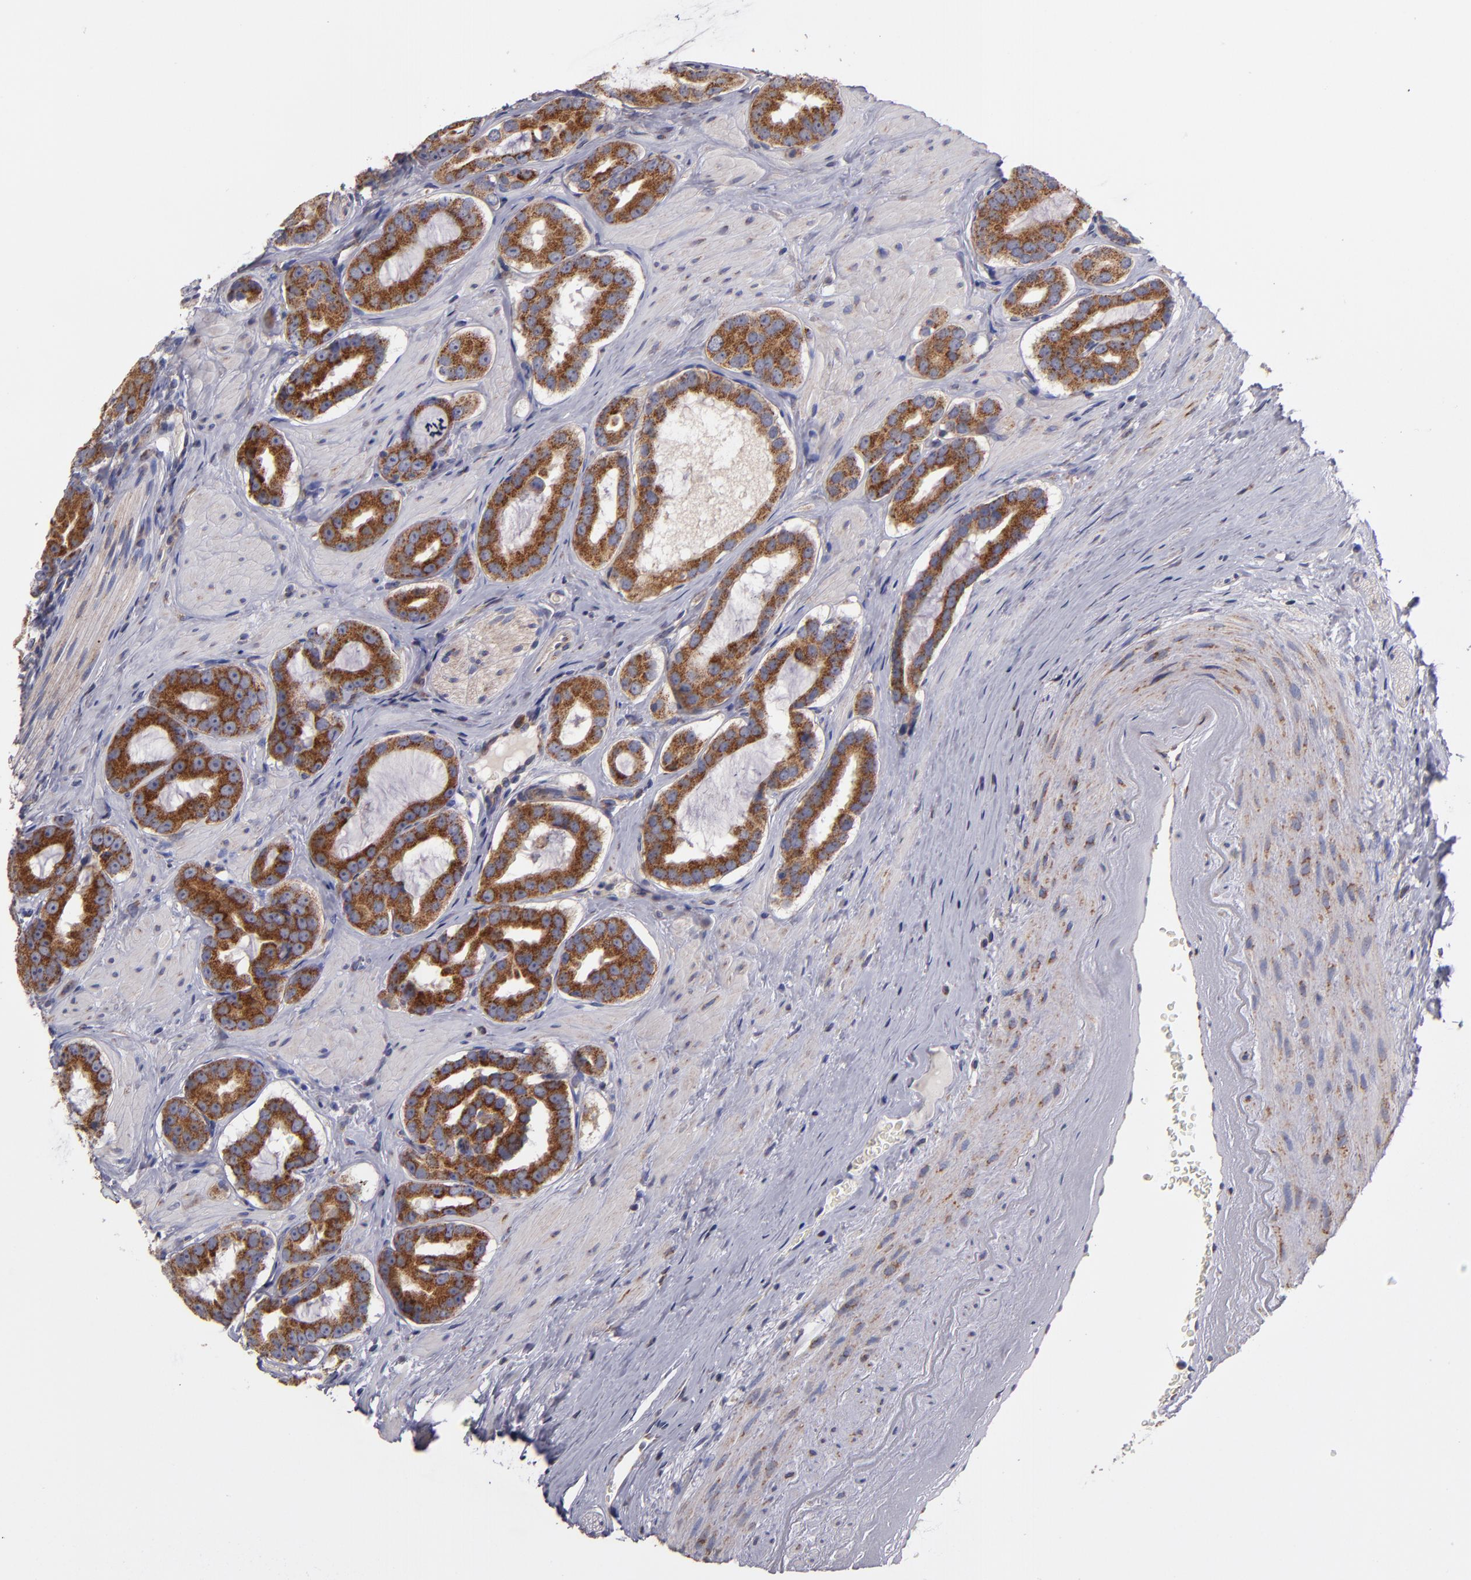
{"staining": {"intensity": "strong", "quantity": ">75%", "location": "cytoplasmic/membranous"}, "tissue": "prostate cancer", "cell_type": "Tumor cells", "image_type": "cancer", "snomed": [{"axis": "morphology", "description": "Adenocarcinoma, Low grade"}, {"axis": "topography", "description": "Prostate"}], "caption": "Immunohistochemistry photomicrograph of human low-grade adenocarcinoma (prostate) stained for a protein (brown), which exhibits high levels of strong cytoplasmic/membranous expression in approximately >75% of tumor cells.", "gene": "CLTA", "patient": {"sex": "male", "age": 59}}